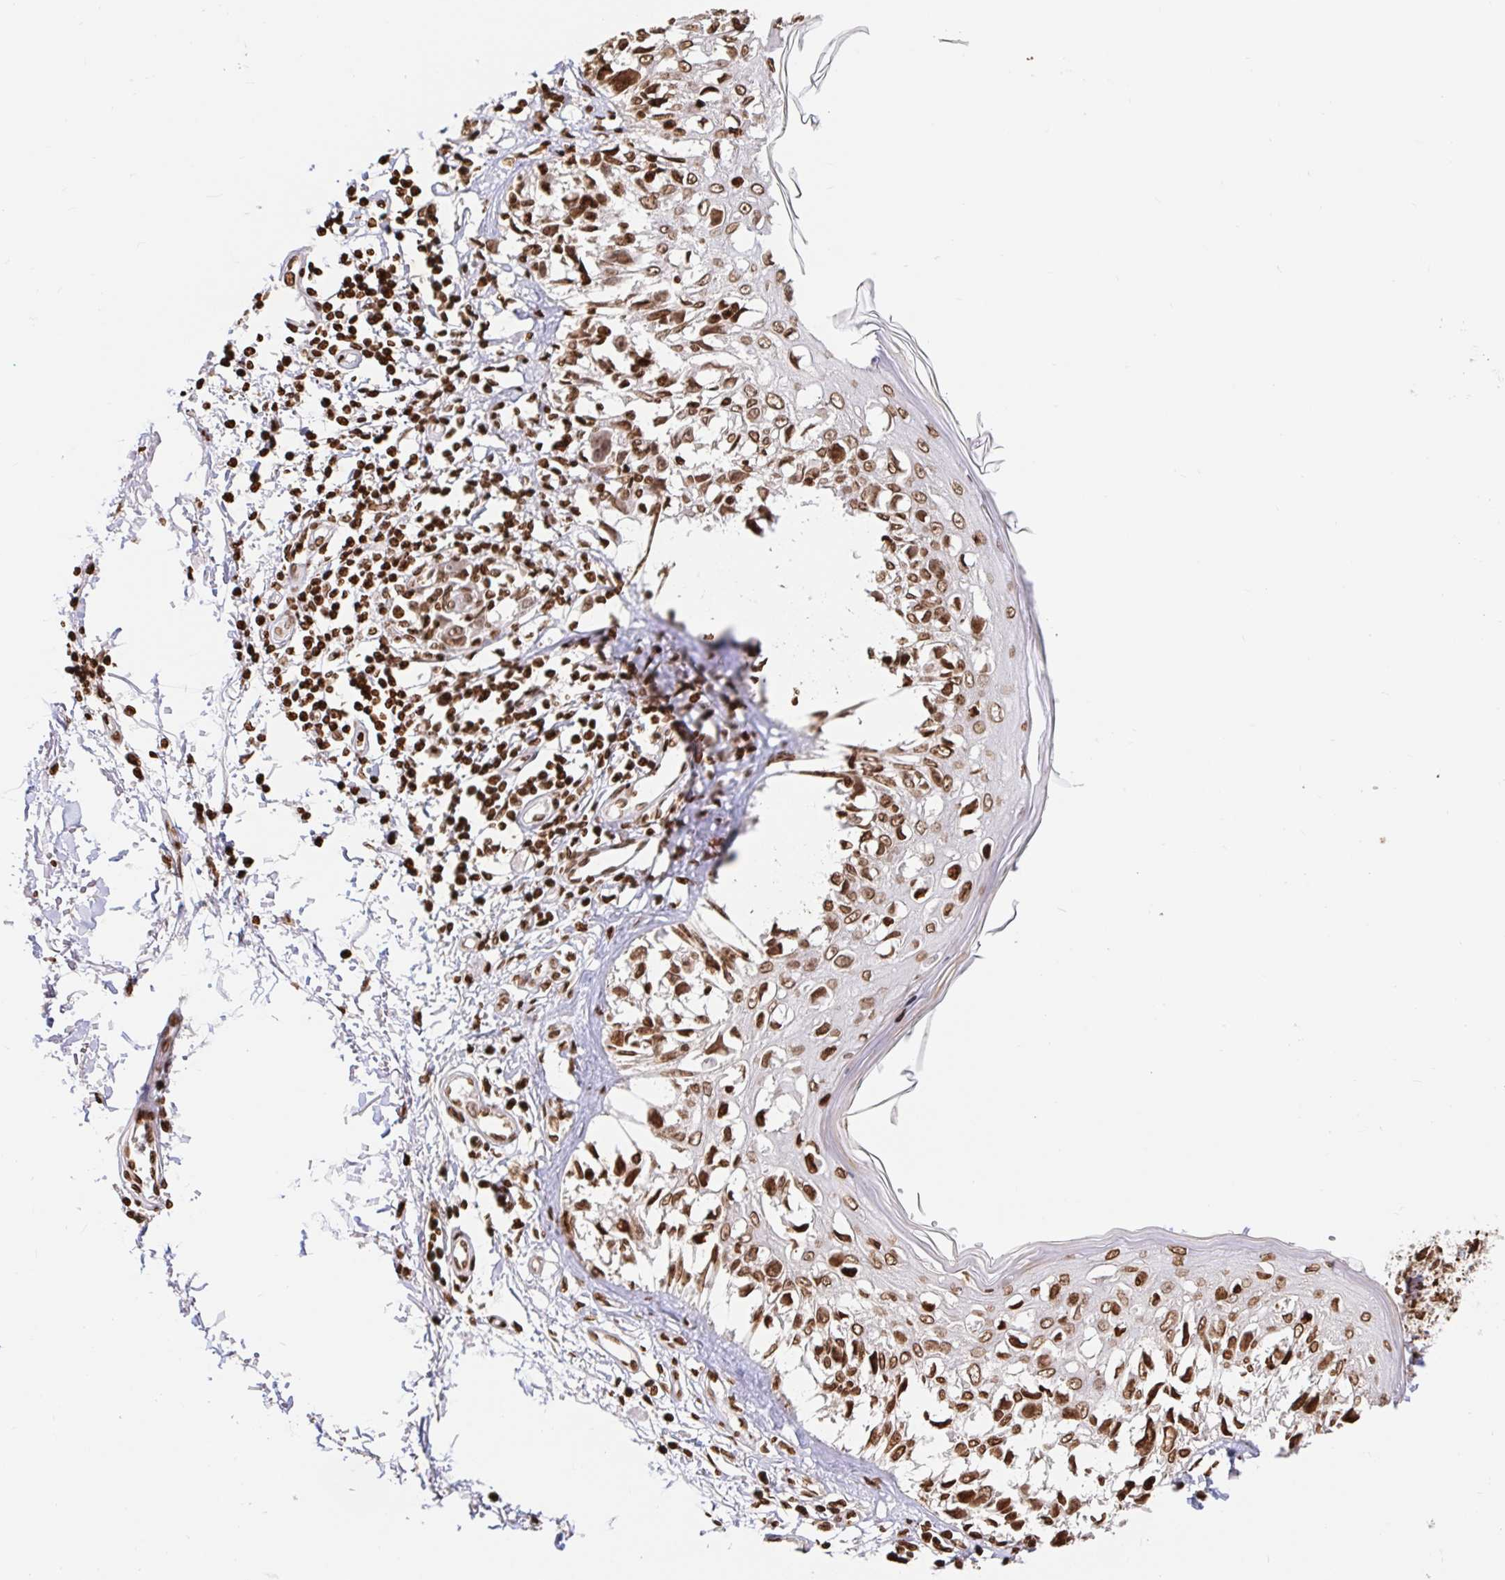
{"staining": {"intensity": "moderate", "quantity": ">75%", "location": "nuclear"}, "tissue": "melanoma", "cell_type": "Tumor cells", "image_type": "cancer", "snomed": [{"axis": "morphology", "description": "Malignant melanoma, NOS"}, {"axis": "topography", "description": "Skin"}], "caption": "Malignant melanoma was stained to show a protein in brown. There is medium levels of moderate nuclear expression in about >75% of tumor cells. The staining was performed using DAB (3,3'-diaminobenzidine) to visualize the protein expression in brown, while the nuclei were stained in blue with hematoxylin (Magnification: 20x).", "gene": "H2BC5", "patient": {"sex": "male", "age": 73}}